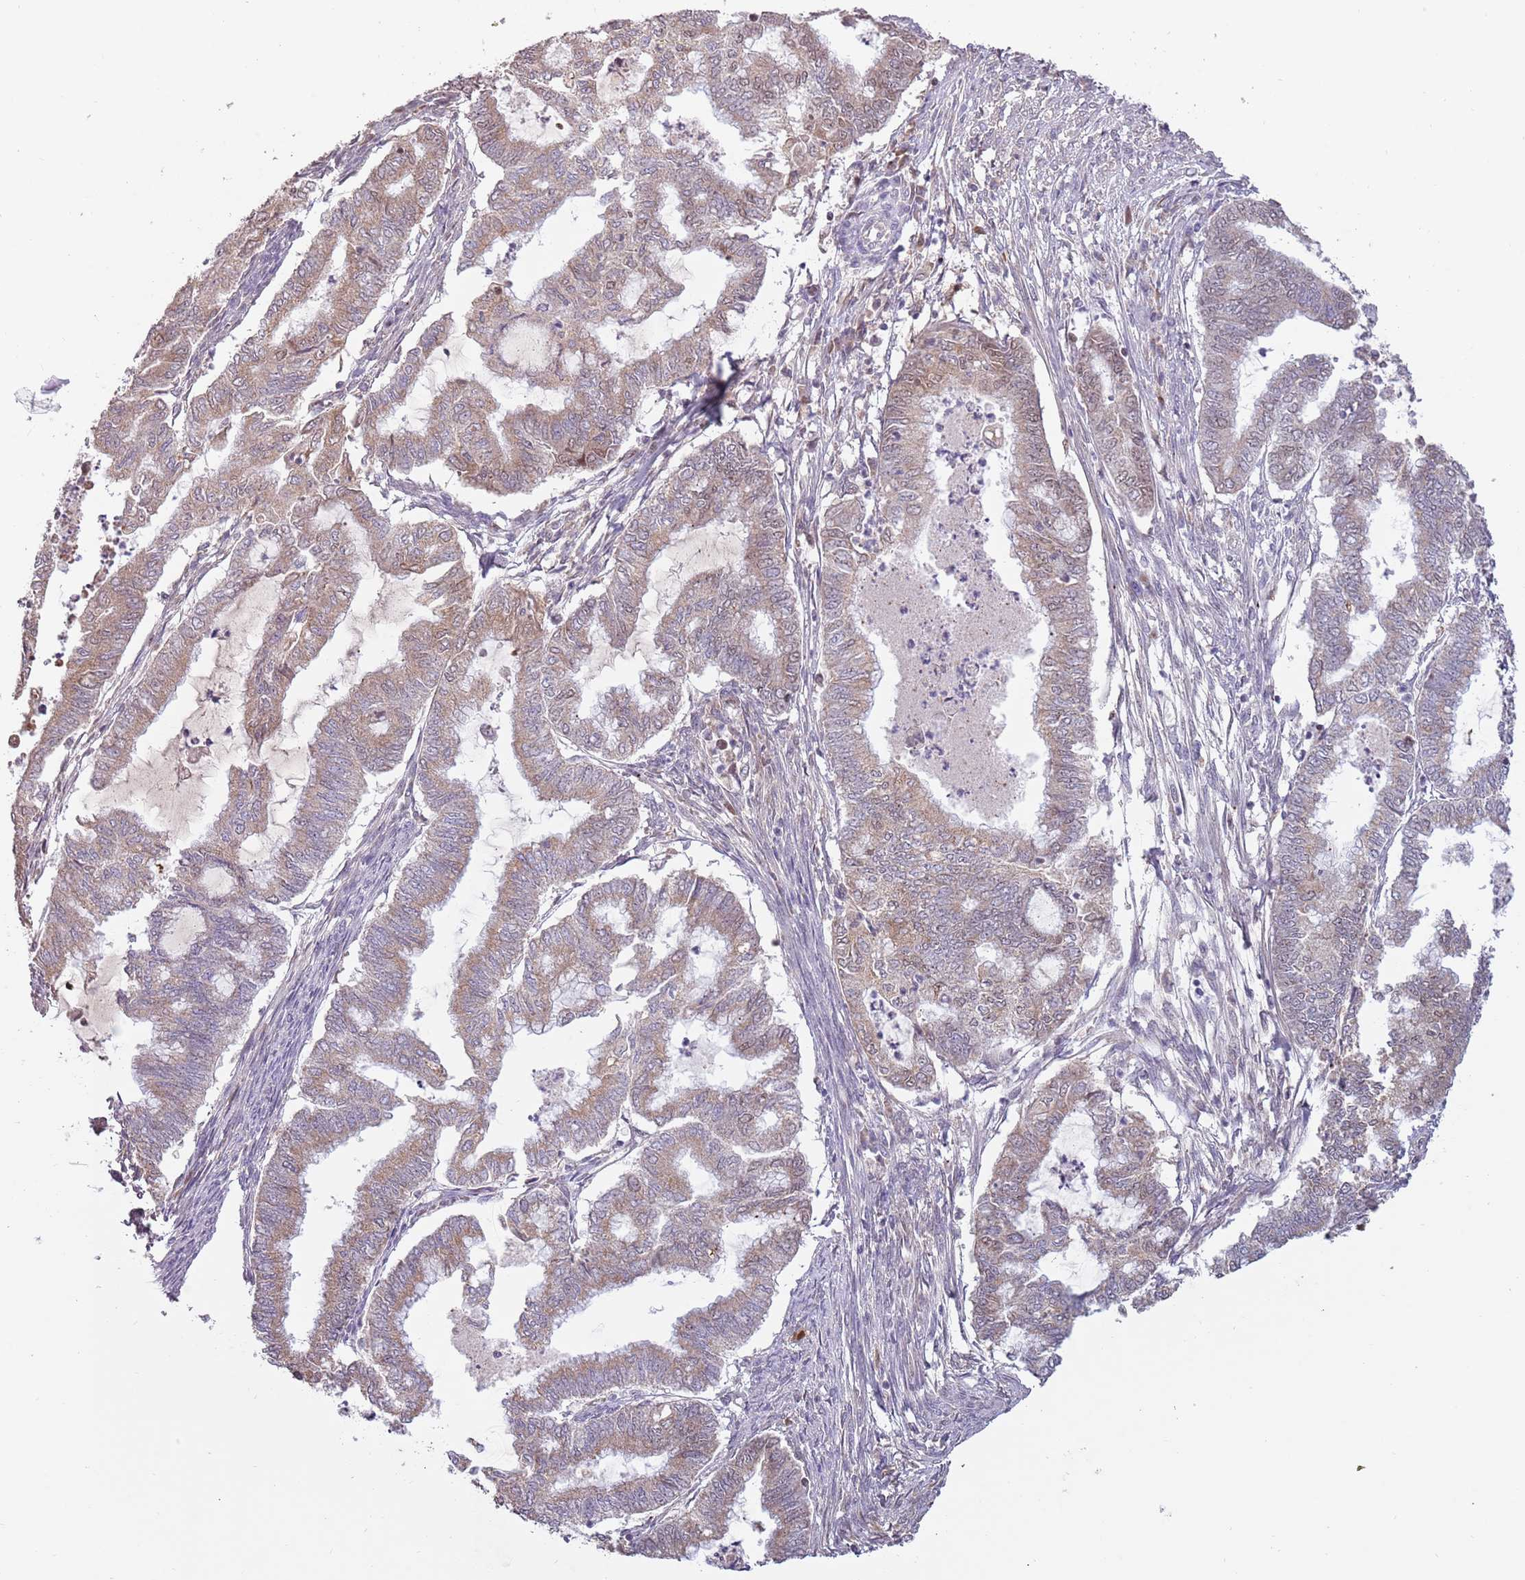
{"staining": {"intensity": "moderate", "quantity": ">75%", "location": "cytoplasmic/membranous"}, "tissue": "endometrial cancer", "cell_type": "Tumor cells", "image_type": "cancer", "snomed": [{"axis": "morphology", "description": "Adenocarcinoma, NOS"}, {"axis": "topography", "description": "Endometrium"}], "caption": "A high-resolution photomicrograph shows IHC staining of adenocarcinoma (endometrial), which demonstrates moderate cytoplasmic/membranous positivity in approximately >75% of tumor cells. (brown staining indicates protein expression, while blue staining denotes nuclei).", "gene": "SYS1", "patient": {"sex": "female", "age": 79}}